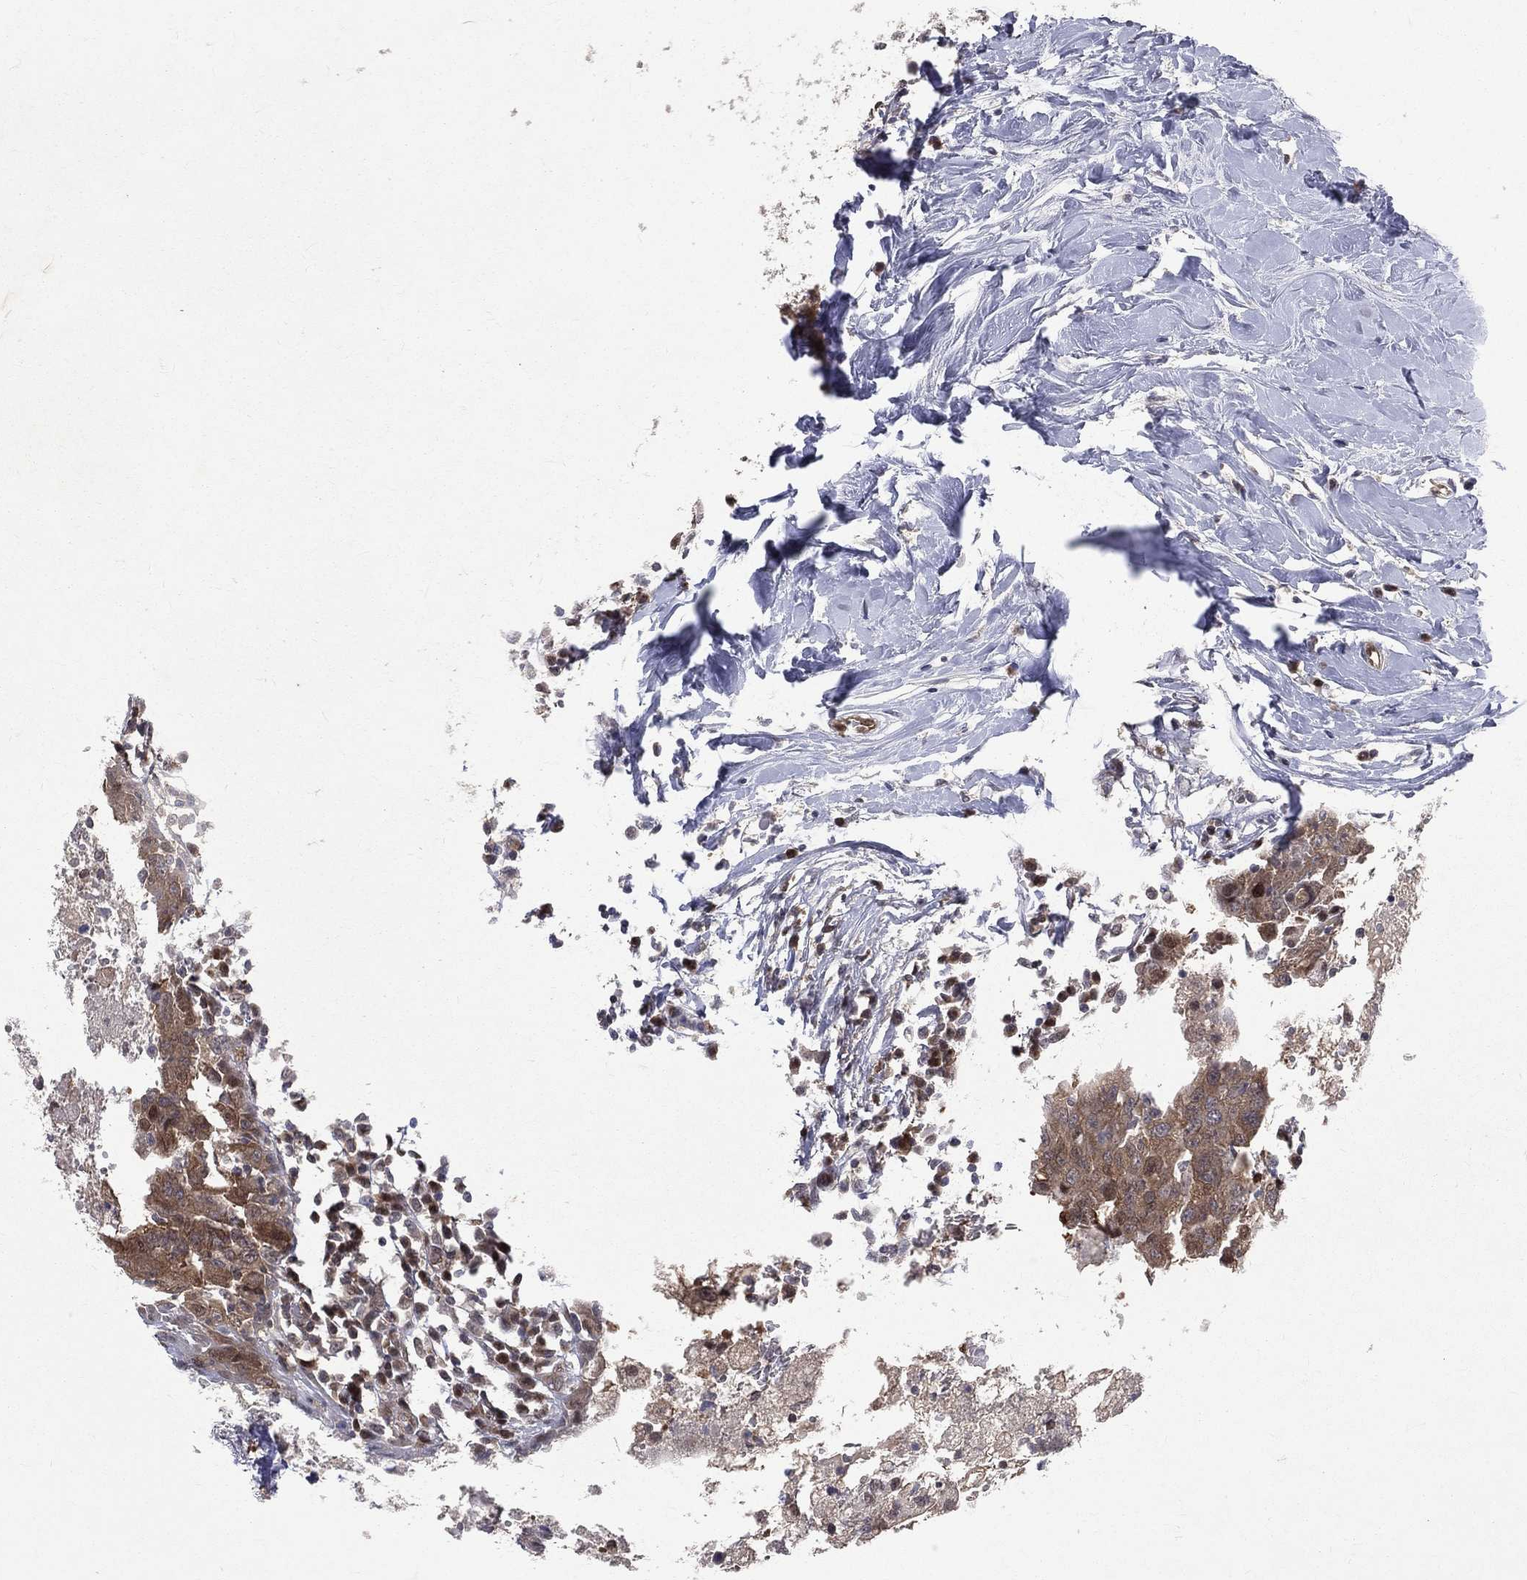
{"staining": {"intensity": "moderate", "quantity": ">75%", "location": "cytoplasmic/membranous"}, "tissue": "breast cancer", "cell_type": "Tumor cells", "image_type": "cancer", "snomed": [{"axis": "morphology", "description": "Duct carcinoma"}, {"axis": "topography", "description": "Breast"}], "caption": "Protein staining shows moderate cytoplasmic/membranous expression in approximately >75% of tumor cells in breast cancer. Immunohistochemistry stains the protein of interest in brown and the nuclei are stained blue.", "gene": "GMPR2", "patient": {"sex": "female", "age": 27}}